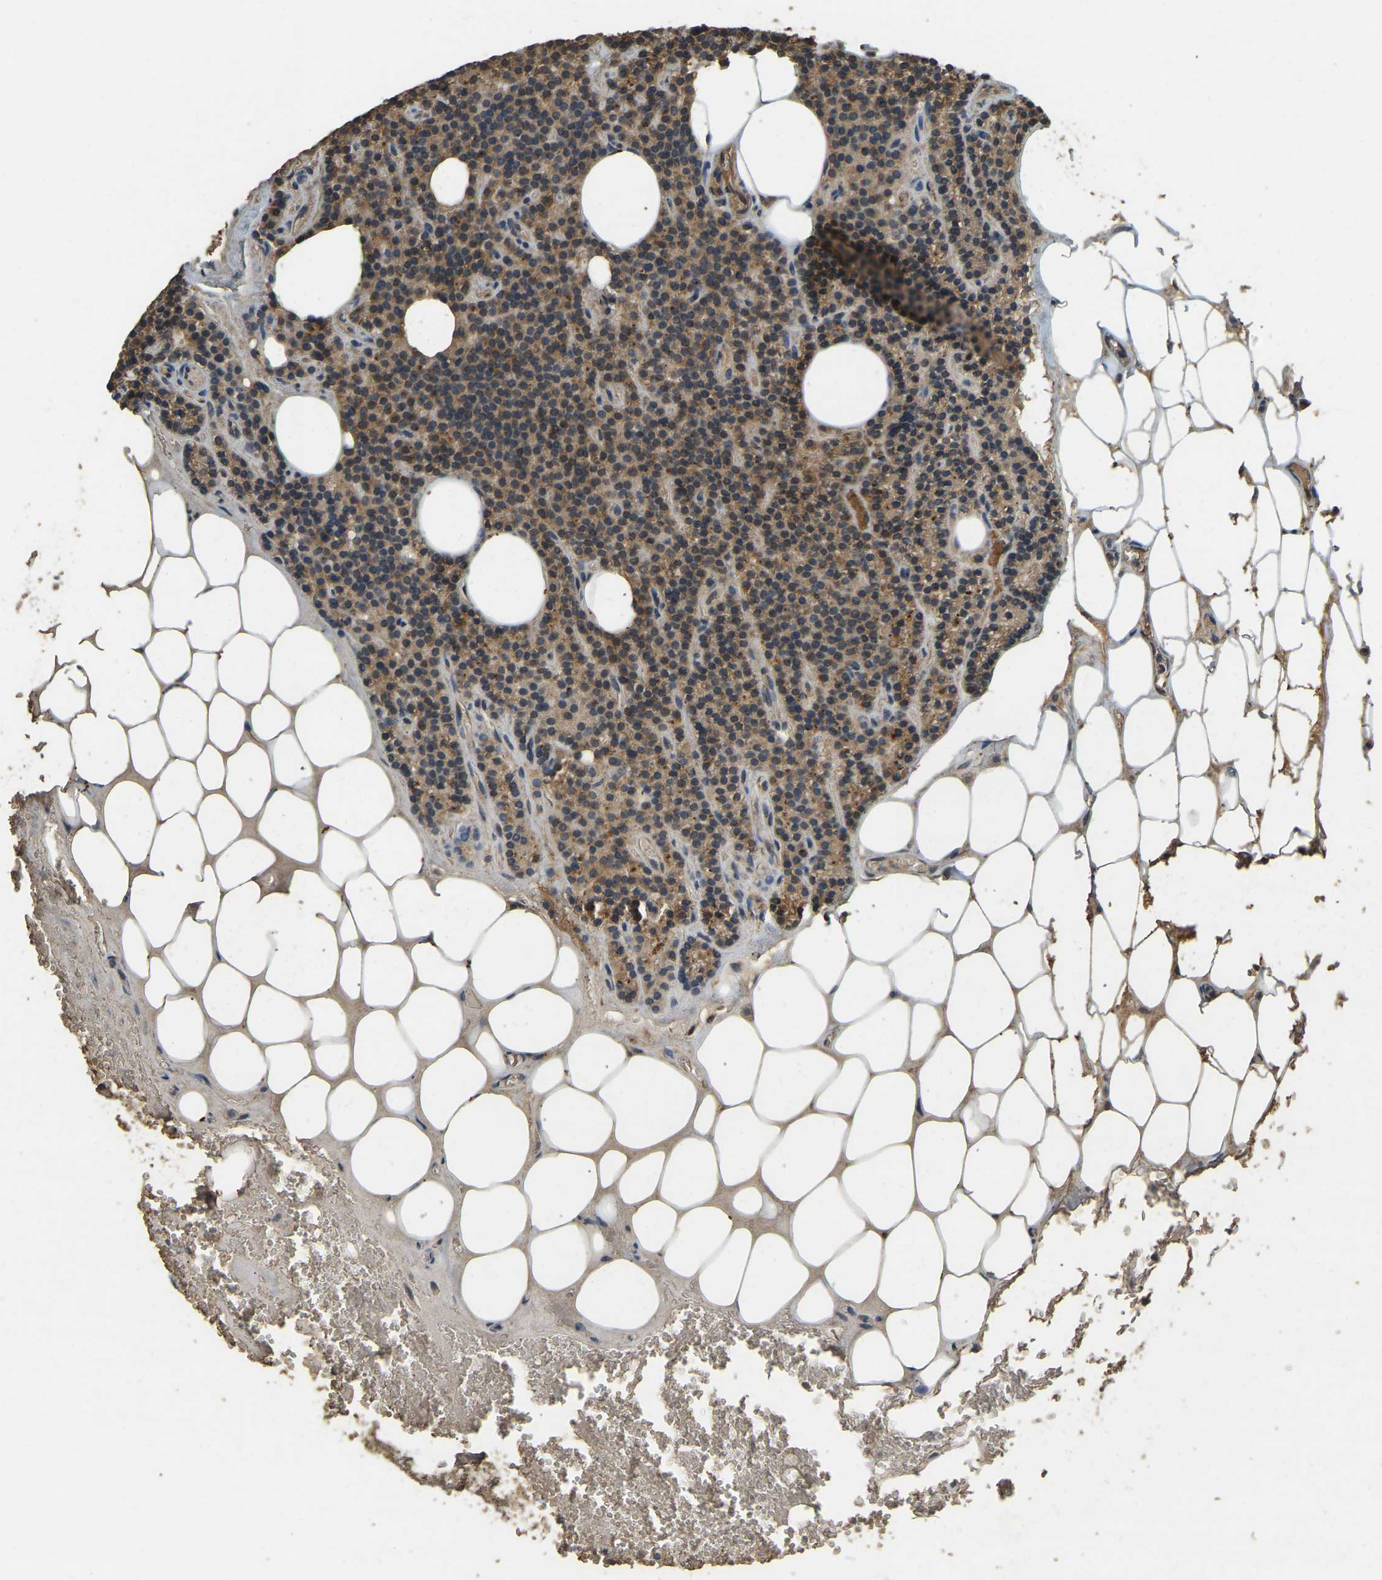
{"staining": {"intensity": "moderate", "quantity": ">75%", "location": "cytoplasmic/membranous"}, "tissue": "parathyroid gland", "cell_type": "Glandular cells", "image_type": "normal", "snomed": [{"axis": "morphology", "description": "Normal tissue, NOS"}, {"axis": "morphology", "description": "Adenoma, NOS"}, {"axis": "topography", "description": "Parathyroid gland"}], "caption": "Brown immunohistochemical staining in unremarkable parathyroid gland exhibits moderate cytoplasmic/membranous staining in about >75% of glandular cells. The protein of interest is stained brown, and the nuclei are stained in blue (DAB IHC with brightfield microscopy, high magnification).", "gene": "ERGIC1", "patient": {"sex": "female", "age": 43}}